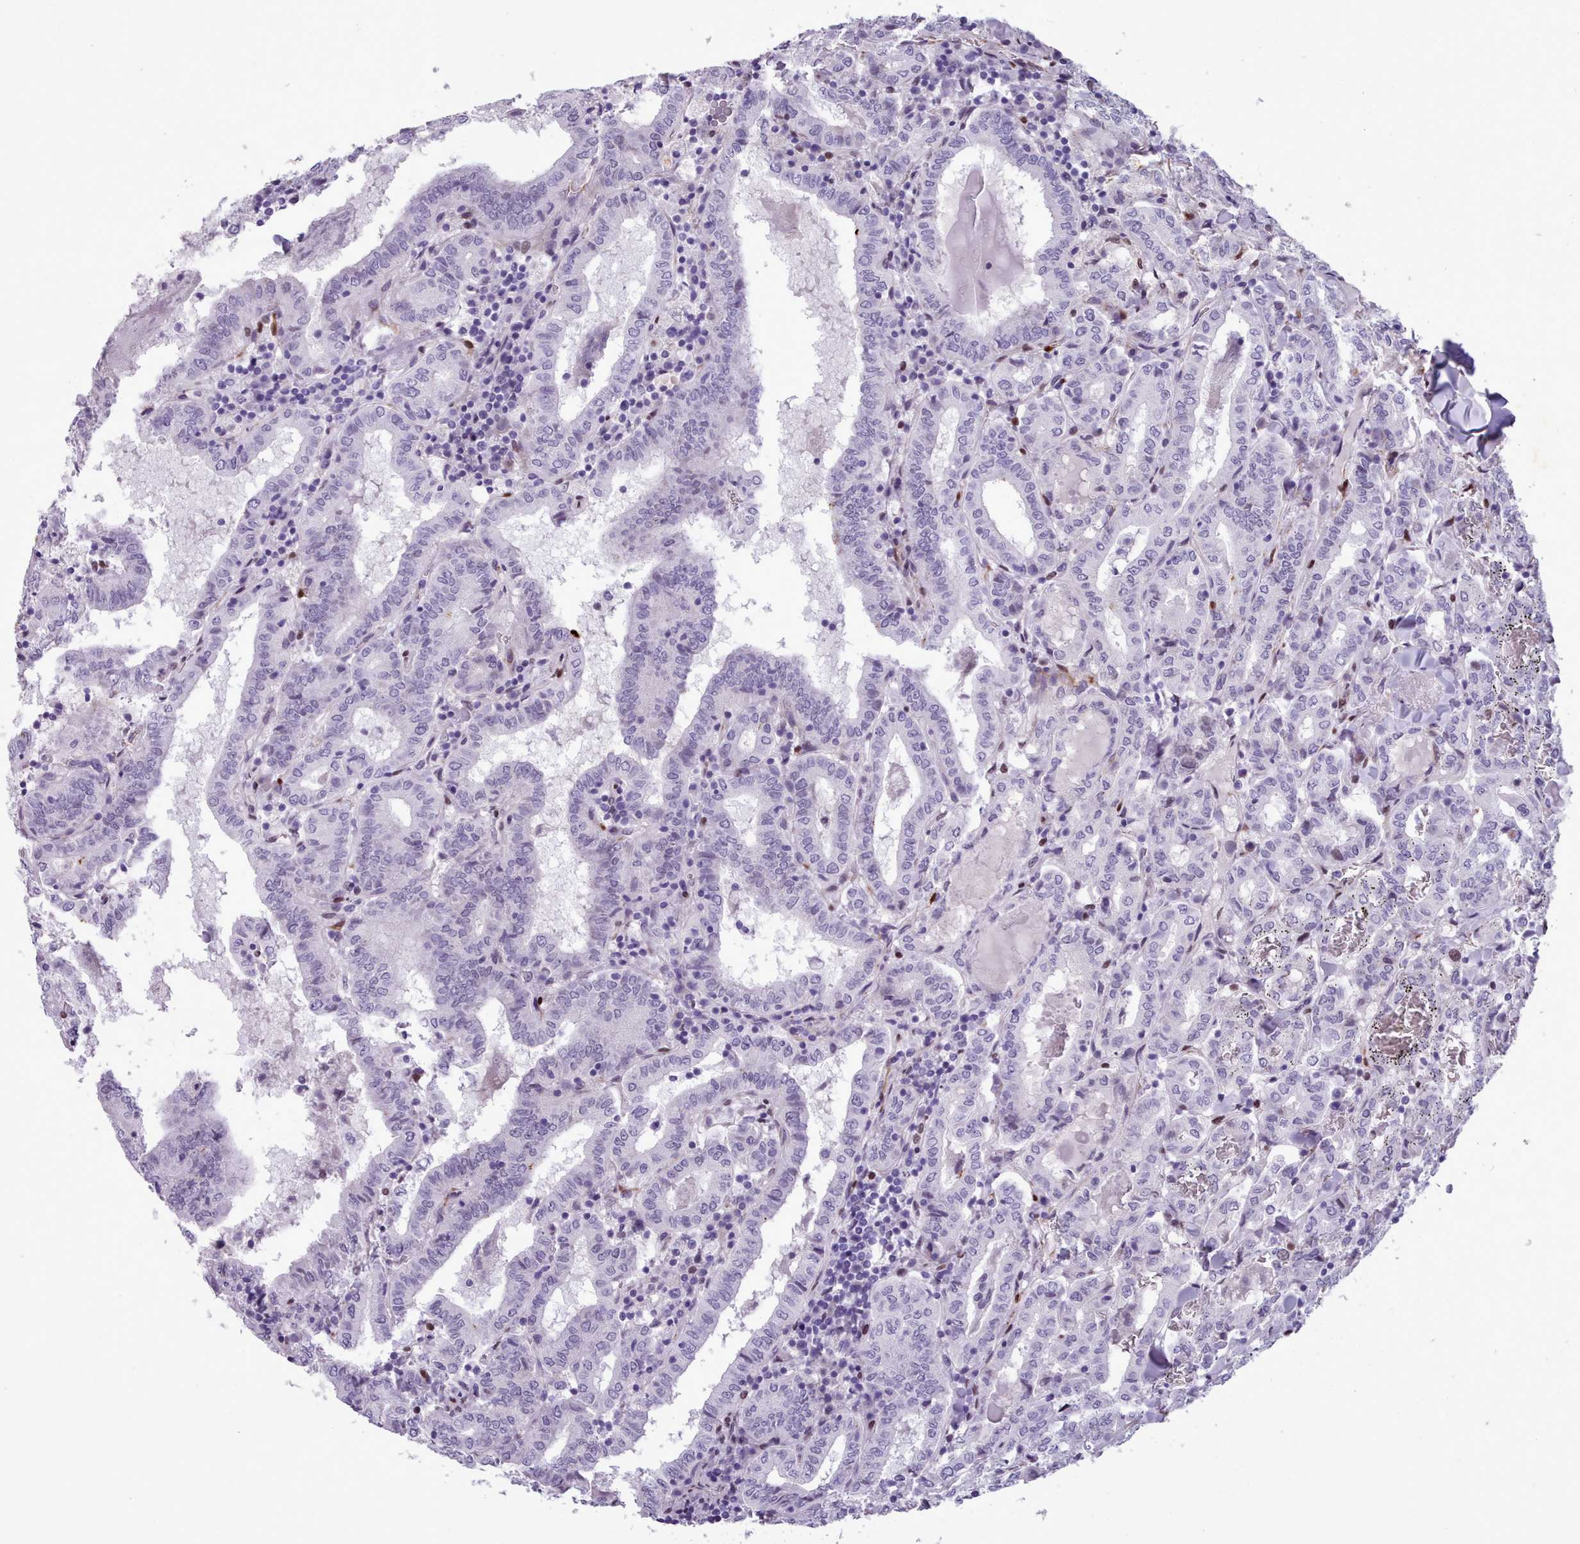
{"staining": {"intensity": "negative", "quantity": "none", "location": "none"}, "tissue": "thyroid cancer", "cell_type": "Tumor cells", "image_type": "cancer", "snomed": [{"axis": "morphology", "description": "Papillary adenocarcinoma, NOS"}, {"axis": "topography", "description": "Thyroid gland"}], "caption": "An image of human thyroid cancer is negative for staining in tumor cells.", "gene": "KCNT2", "patient": {"sex": "female", "age": 72}}